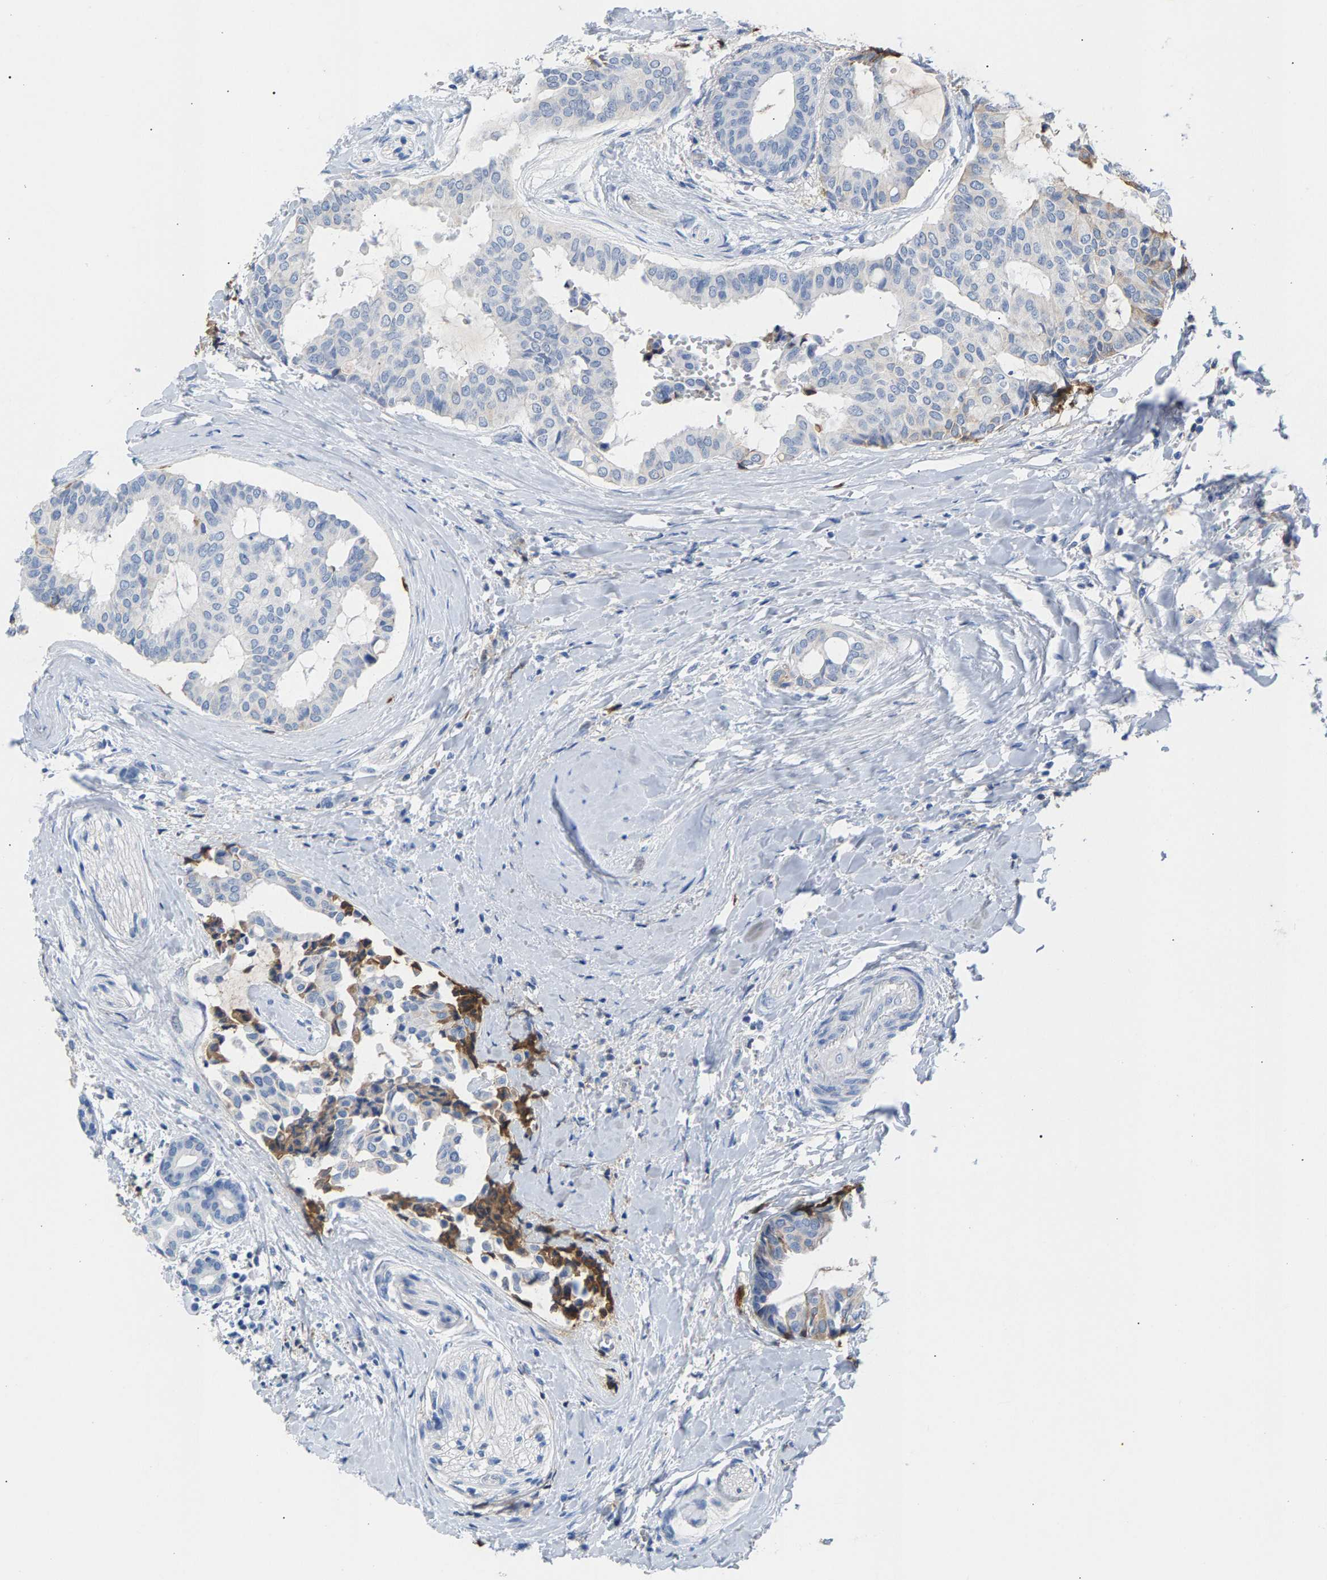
{"staining": {"intensity": "moderate", "quantity": "<25%", "location": "cytoplasmic/membranous"}, "tissue": "head and neck cancer", "cell_type": "Tumor cells", "image_type": "cancer", "snomed": [{"axis": "morphology", "description": "Adenocarcinoma, NOS"}, {"axis": "topography", "description": "Salivary gland"}, {"axis": "topography", "description": "Head-Neck"}], "caption": "Immunohistochemistry (IHC) staining of head and neck adenocarcinoma, which displays low levels of moderate cytoplasmic/membranous expression in approximately <25% of tumor cells indicating moderate cytoplasmic/membranous protein positivity. The staining was performed using DAB (brown) for protein detection and nuclei were counterstained in hematoxylin (blue).", "gene": "APOH", "patient": {"sex": "female", "age": 59}}